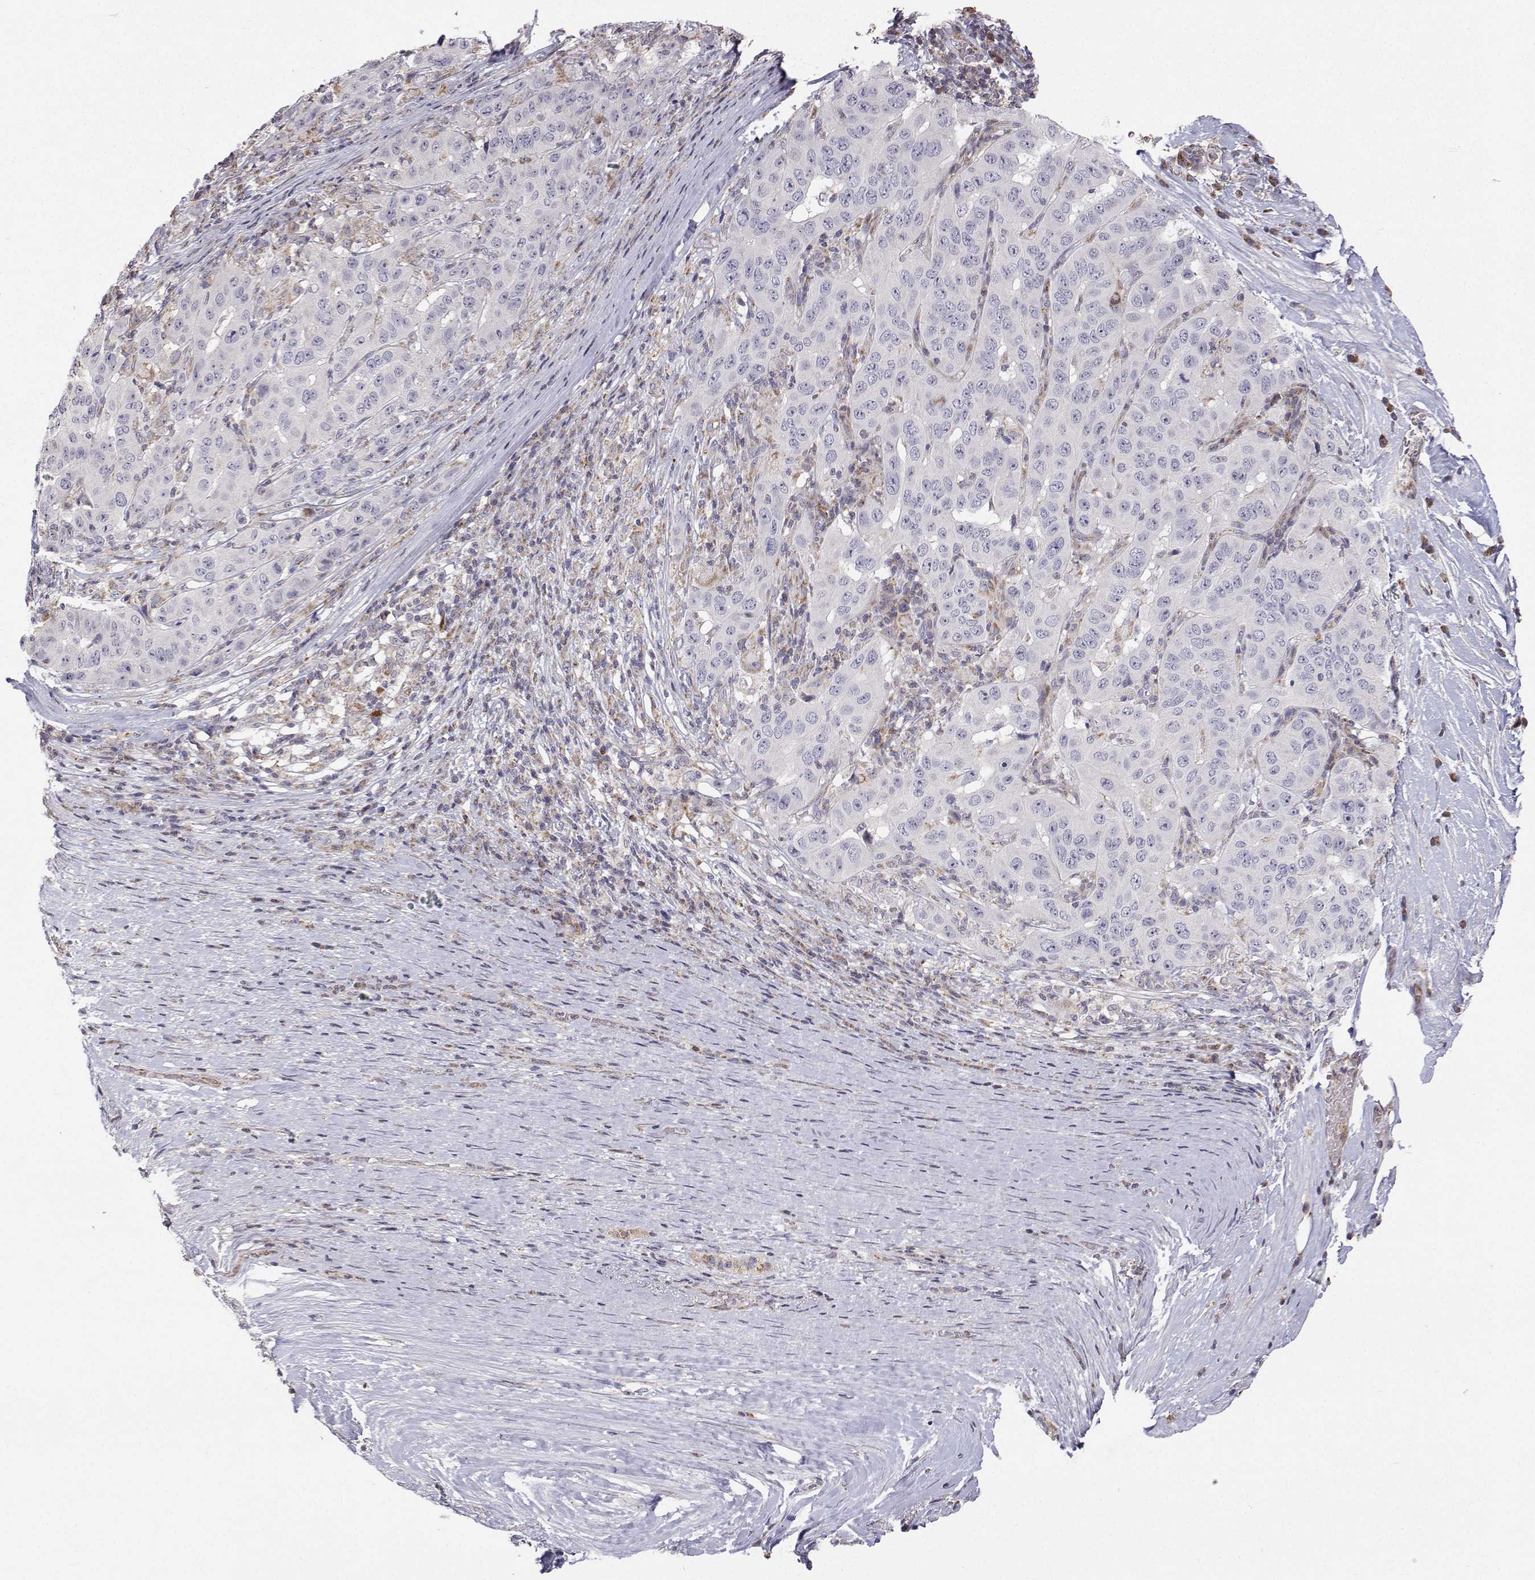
{"staining": {"intensity": "negative", "quantity": "none", "location": "none"}, "tissue": "pancreatic cancer", "cell_type": "Tumor cells", "image_type": "cancer", "snomed": [{"axis": "morphology", "description": "Adenocarcinoma, NOS"}, {"axis": "topography", "description": "Pancreas"}], "caption": "An immunohistochemistry image of pancreatic adenocarcinoma is shown. There is no staining in tumor cells of pancreatic adenocarcinoma. (DAB (3,3'-diaminobenzidine) immunohistochemistry (IHC) with hematoxylin counter stain).", "gene": "MRPL3", "patient": {"sex": "male", "age": 63}}